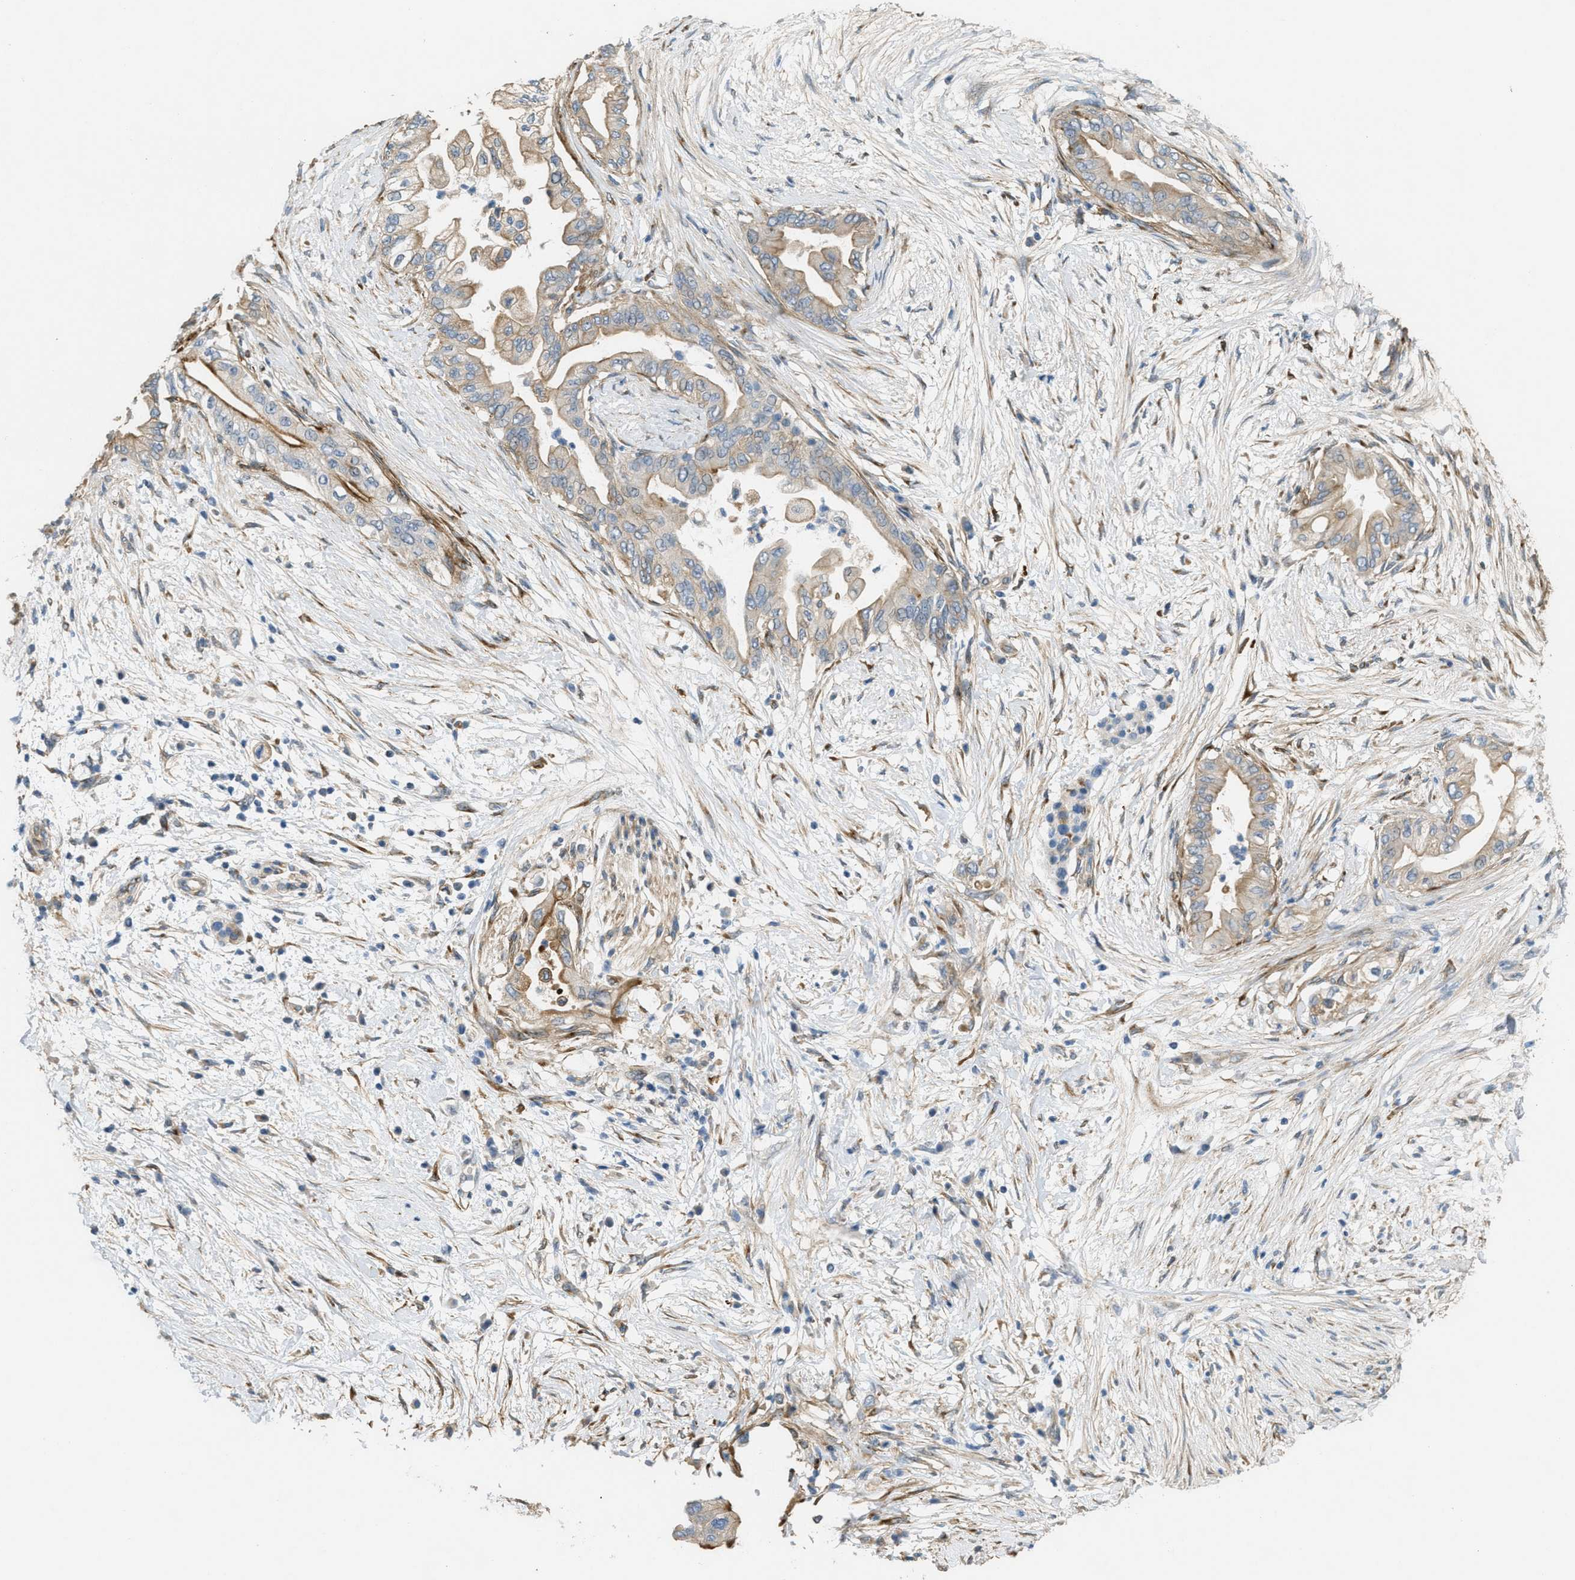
{"staining": {"intensity": "weak", "quantity": "25%-75%", "location": "cytoplasmic/membranous"}, "tissue": "pancreatic cancer", "cell_type": "Tumor cells", "image_type": "cancer", "snomed": [{"axis": "morphology", "description": "Normal tissue, NOS"}, {"axis": "morphology", "description": "Adenocarcinoma, NOS"}, {"axis": "topography", "description": "Pancreas"}, {"axis": "topography", "description": "Duodenum"}], "caption": "Human pancreatic cancer stained for a protein (brown) exhibits weak cytoplasmic/membranous positive expression in about 25%-75% of tumor cells.", "gene": "ADCY5", "patient": {"sex": "female", "age": 60}}